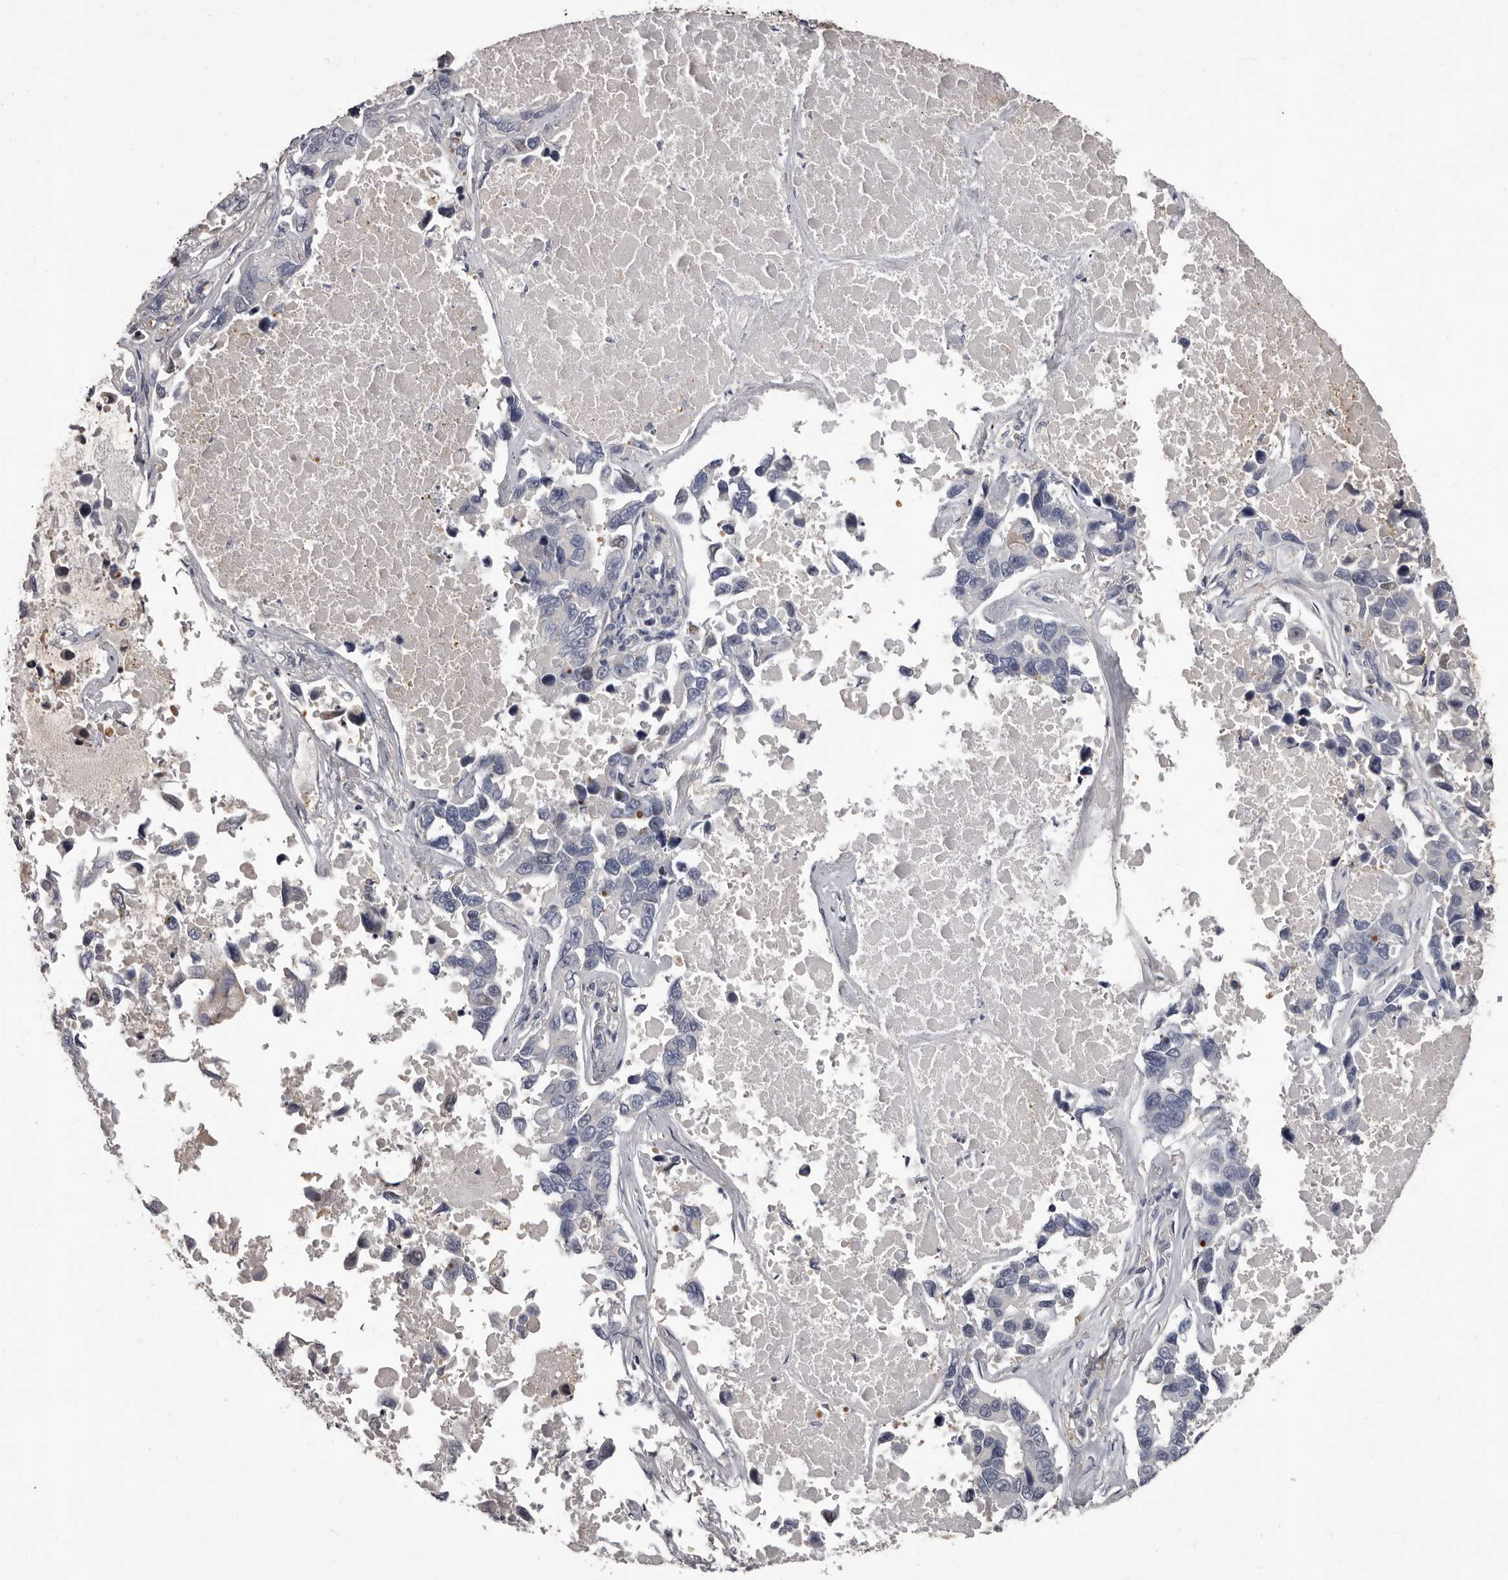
{"staining": {"intensity": "negative", "quantity": "none", "location": "none"}, "tissue": "lung cancer", "cell_type": "Tumor cells", "image_type": "cancer", "snomed": [{"axis": "morphology", "description": "Adenocarcinoma, NOS"}, {"axis": "topography", "description": "Lung"}], "caption": "A micrograph of adenocarcinoma (lung) stained for a protein demonstrates no brown staining in tumor cells.", "gene": "APEH", "patient": {"sex": "male", "age": 64}}